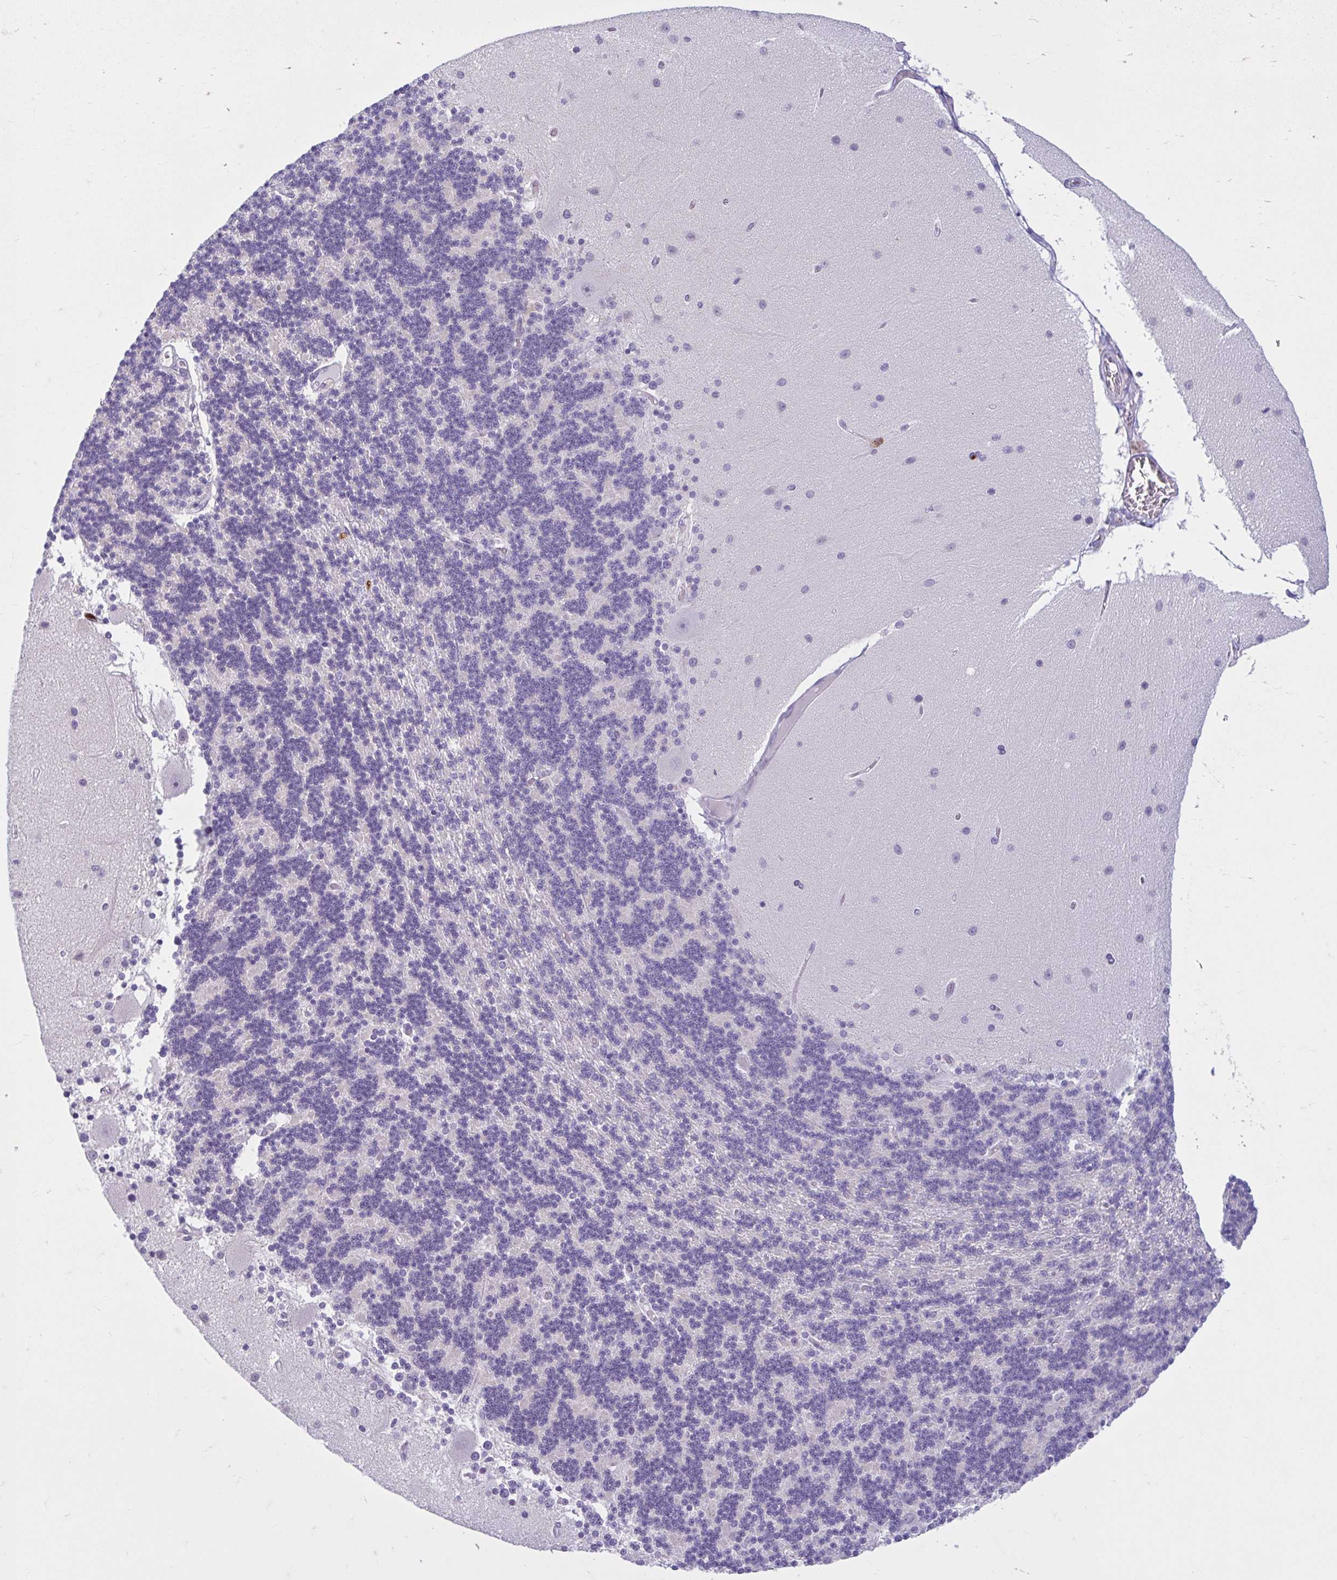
{"staining": {"intensity": "negative", "quantity": "none", "location": "none"}, "tissue": "cerebellum", "cell_type": "Cells in granular layer", "image_type": "normal", "snomed": [{"axis": "morphology", "description": "Normal tissue, NOS"}, {"axis": "topography", "description": "Cerebellum"}], "caption": "Cells in granular layer are negative for brown protein staining in unremarkable cerebellum. (Brightfield microscopy of DAB (3,3'-diaminobenzidine) immunohistochemistry at high magnification).", "gene": "CEP120", "patient": {"sex": "female", "age": 54}}